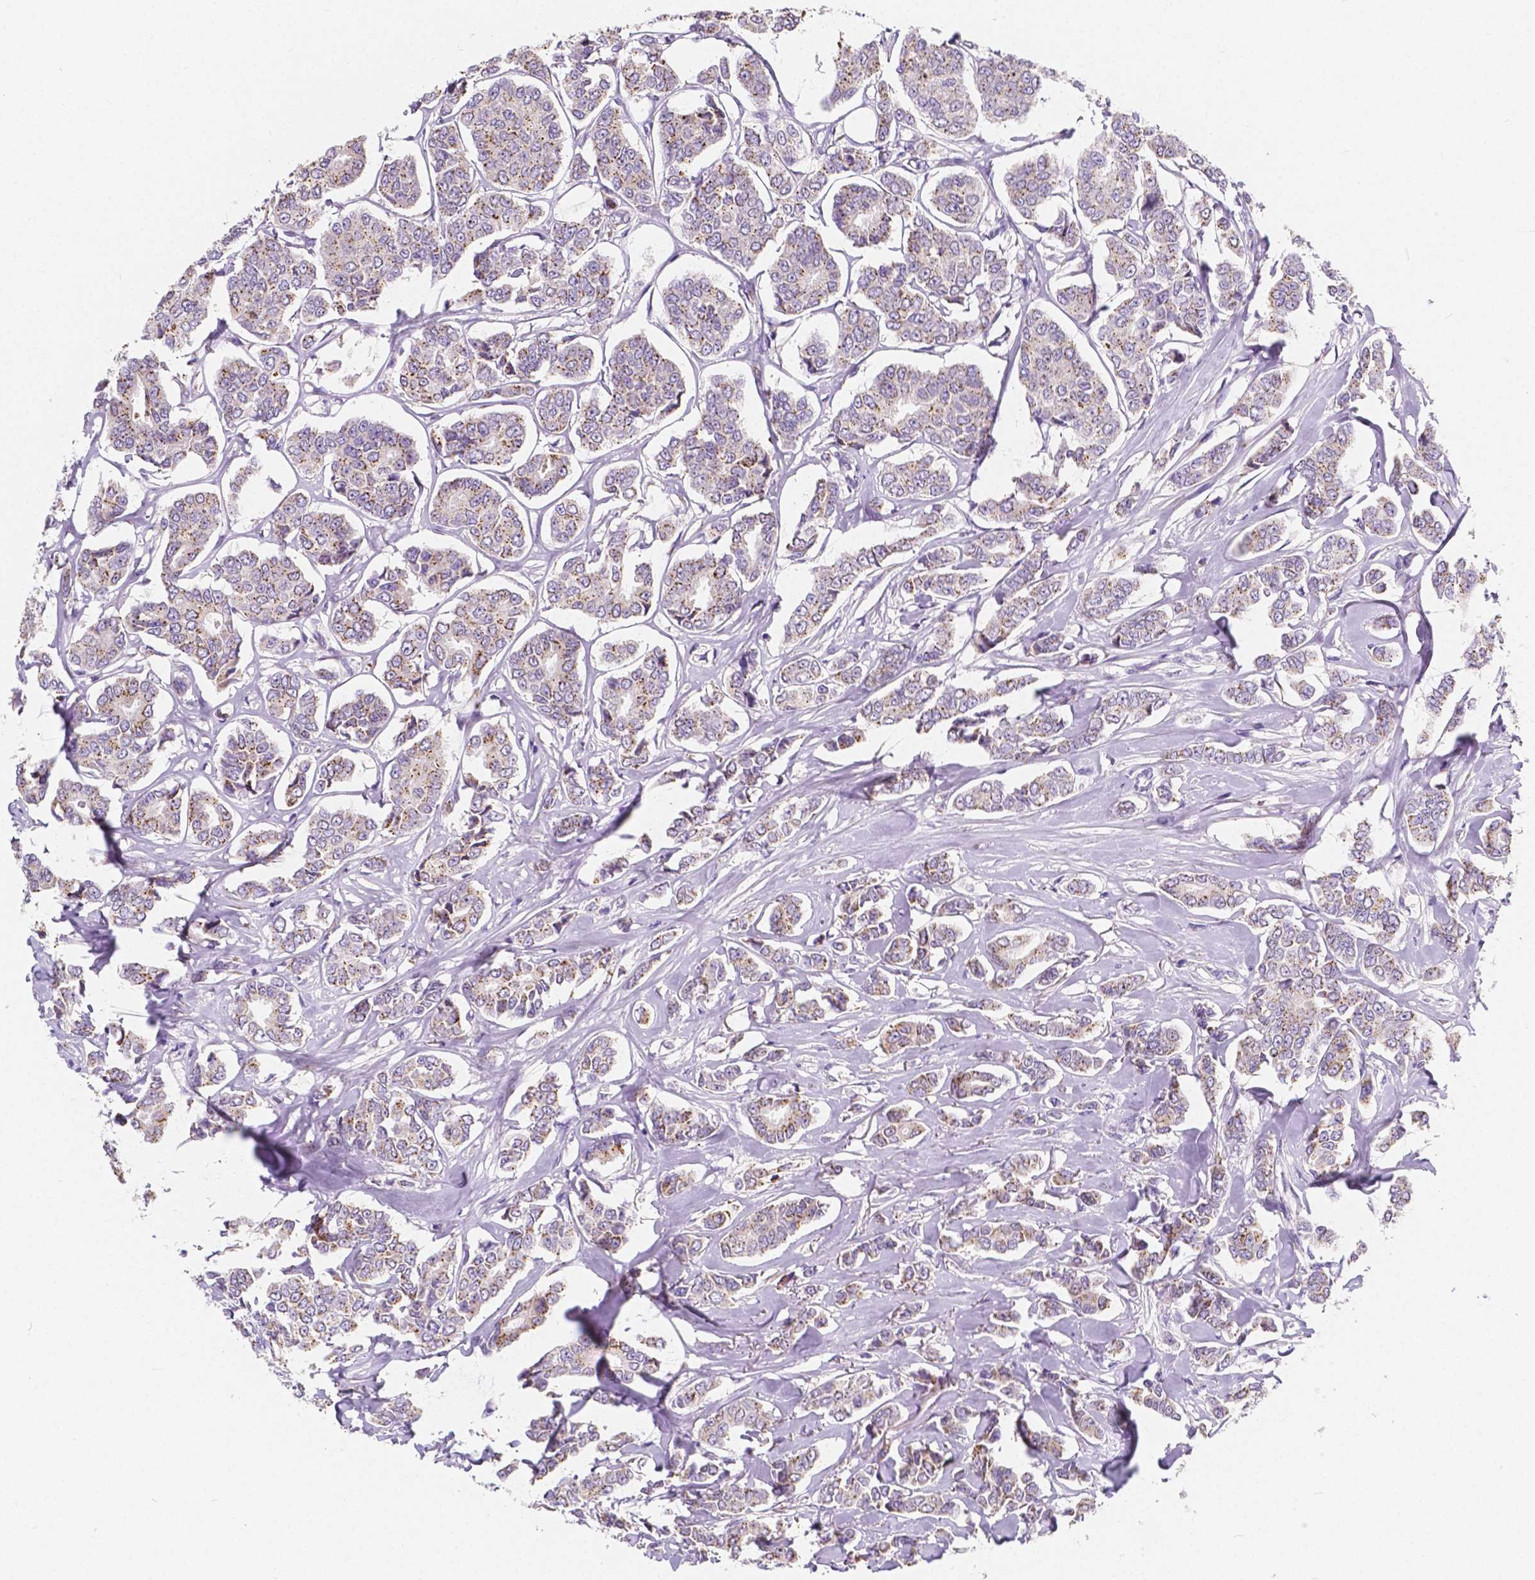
{"staining": {"intensity": "weak", "quantity": "25%-75%", "location": "cytoplasmic/membranous"}, "tissue": "breast cancer", "cell_type": "Tumor cells", "image_type": "cancer", "snomed": [{"axis": "morphology", "description": "Duct carcinoma"}, {"axis": "topography", "description": "Breast"}], "caption": "This photomicrograph demonstrates breast invasive ductal carcinoma stained with immunohistochemistry to label a protein in brown. The cytoplasmic/membranous of tumor cells show weak positivity for the protein. Nuclei are counter-stained blue.", "gene": "RNF186", "patient": {"sex": "female", "age": 94}}